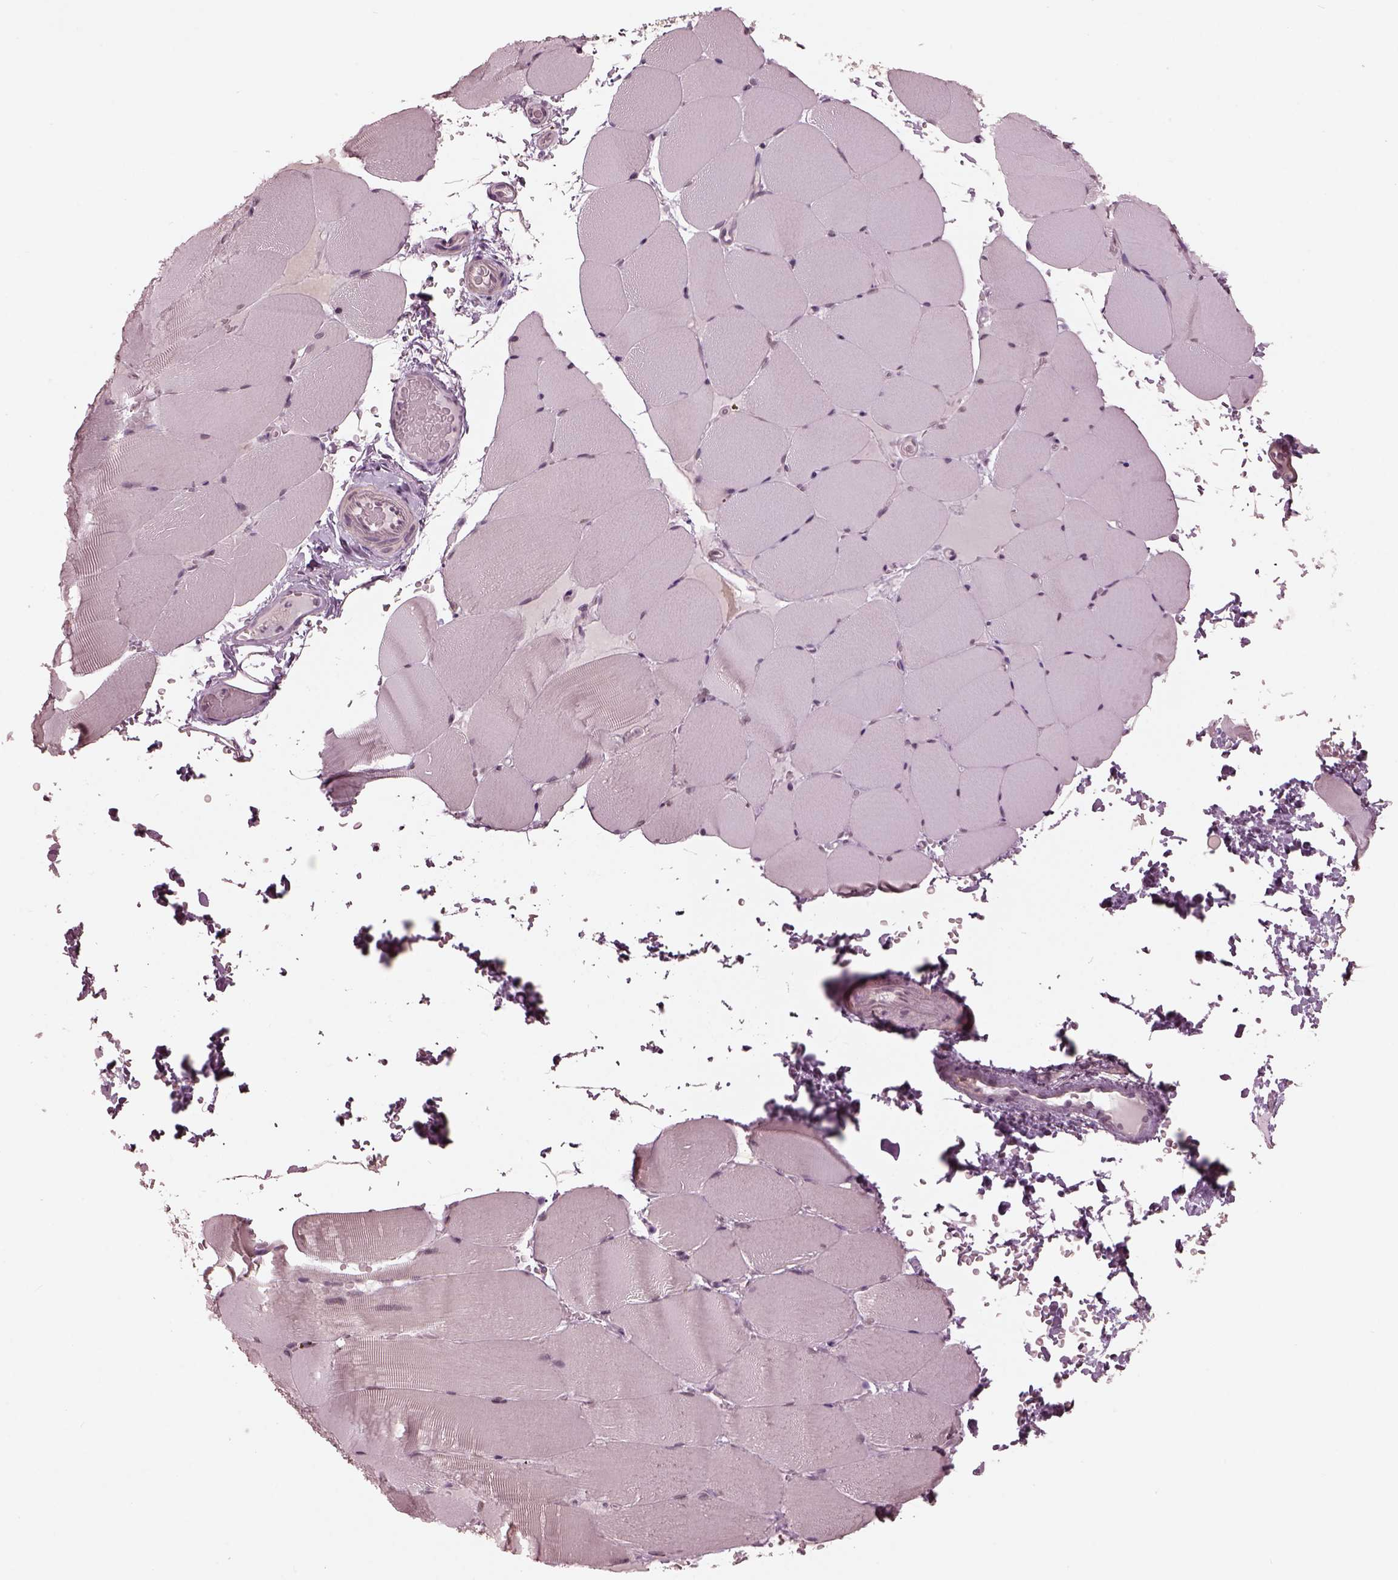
{"staining": {"intensity": "negative", "quantity": "none", "location": "none"}, "tissue": "skeletal muscle", "cell_type": "Myocytes", "image_type": "normal", "snomed": [{"axis": "morphology", "description": "Normal tissue, NOS"}, {"axis": "topography", "description": "Skeletal muscle"}], "caption": "High power microscopy image of an immunohistochemistry (IHC) photomicrograph of benign skeletal muscle, revealing no significant positivity in myocytes. The staining was performed using DAB (3,3'-diaminobenzidine) to visualize the protein expression in brown, while the nuclei were stained in blue with hematoxylin (Magnification: 20x).", "gene": "OPTC", "patient": {"sex": "female", "age": 37}}